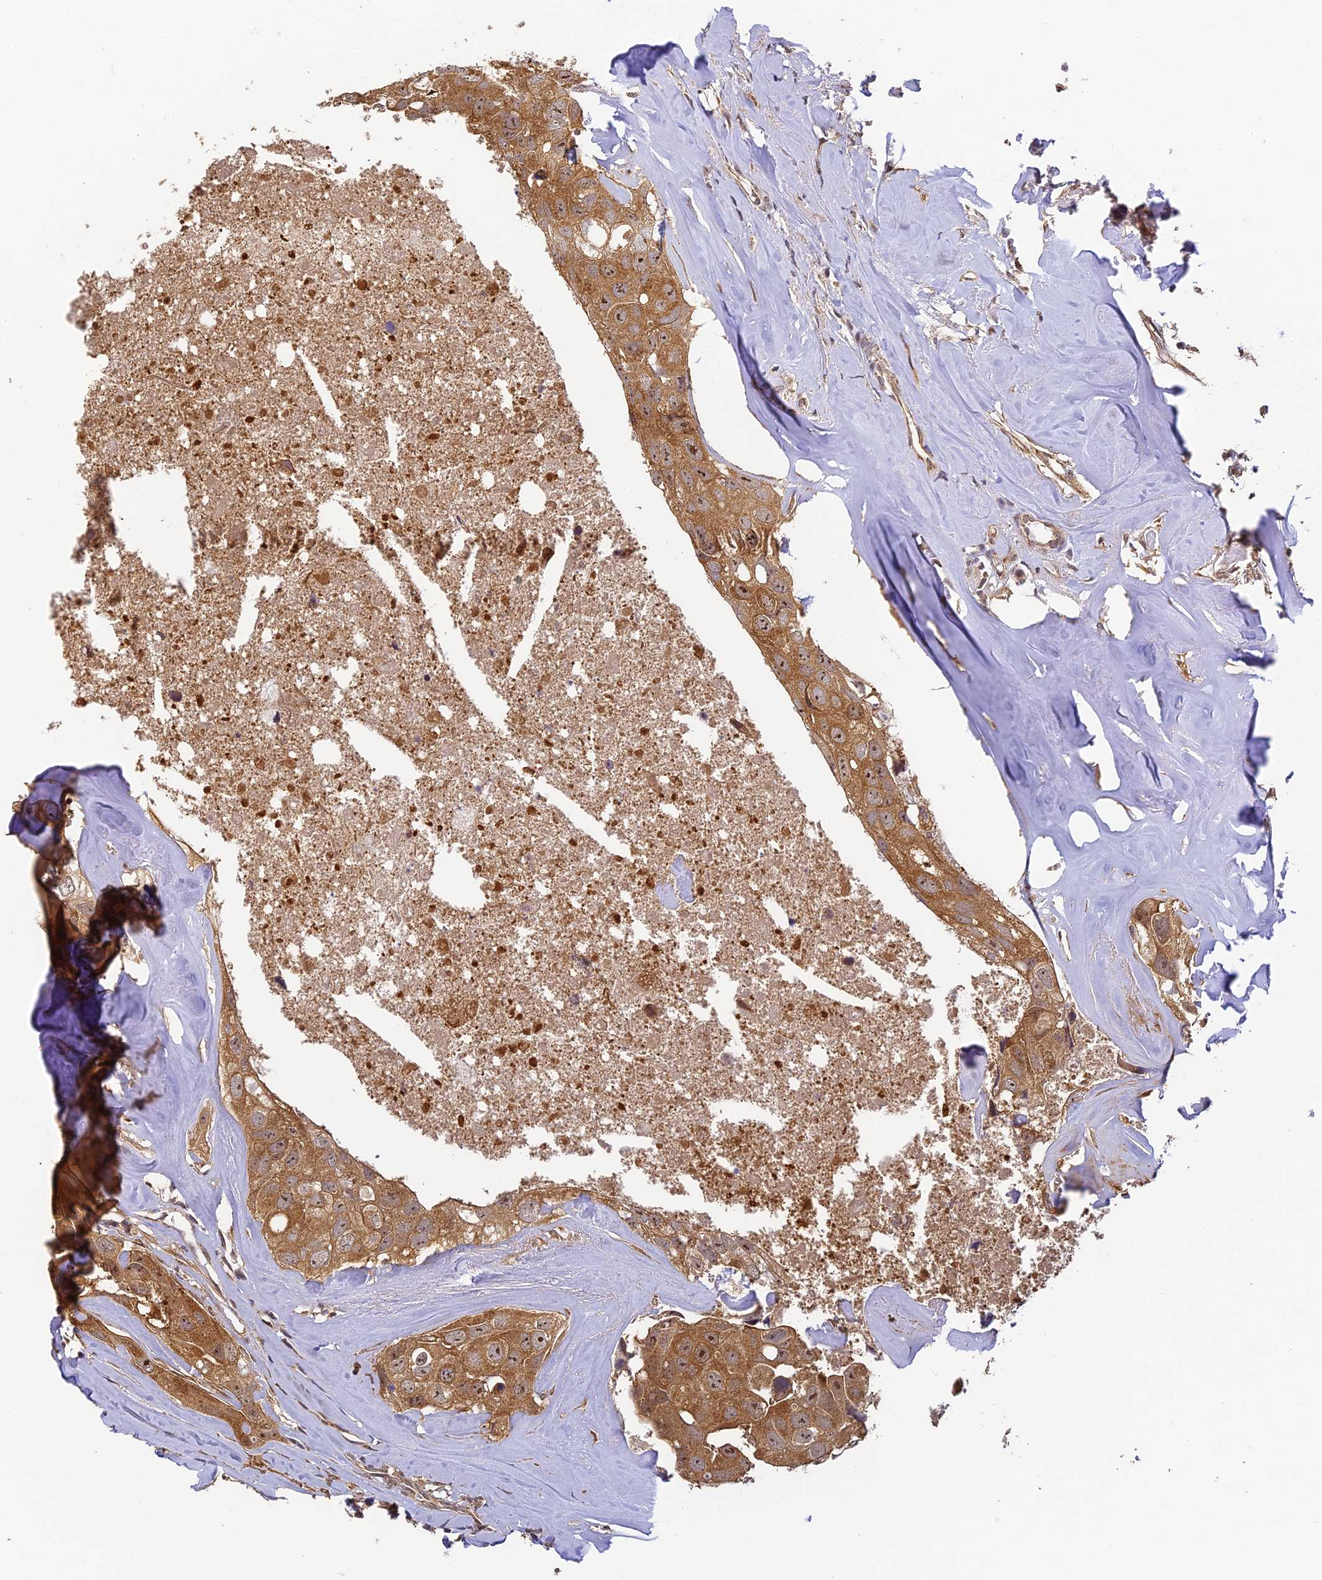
{"staining": {"intensity": "moderate", "quantity": ">75%", "location": "cytoplasmic/membranous,nuclear"}, "tissue": "head and neck cancer", "cell_type": "Tumor cells", "image_type": "cancer", "snomed": [{"axis": "morphology", "description": "Adenocarcinoma, NOS"}, {"axis": "morphology", "description": "Adenocarcinoma, metastatic, NOS"}, {"axis": "topography", "description": "Head-Neck"}], "caption": "Head and neck metastatic adenocarcinoma stained with DAB IHC shows medium levels of moderate cytoplasmic/membranous and nuclear positivity in about >75% of tumor cells.", "gene": "ZNF443", "patient": {"sex": "male", "age": 75}}